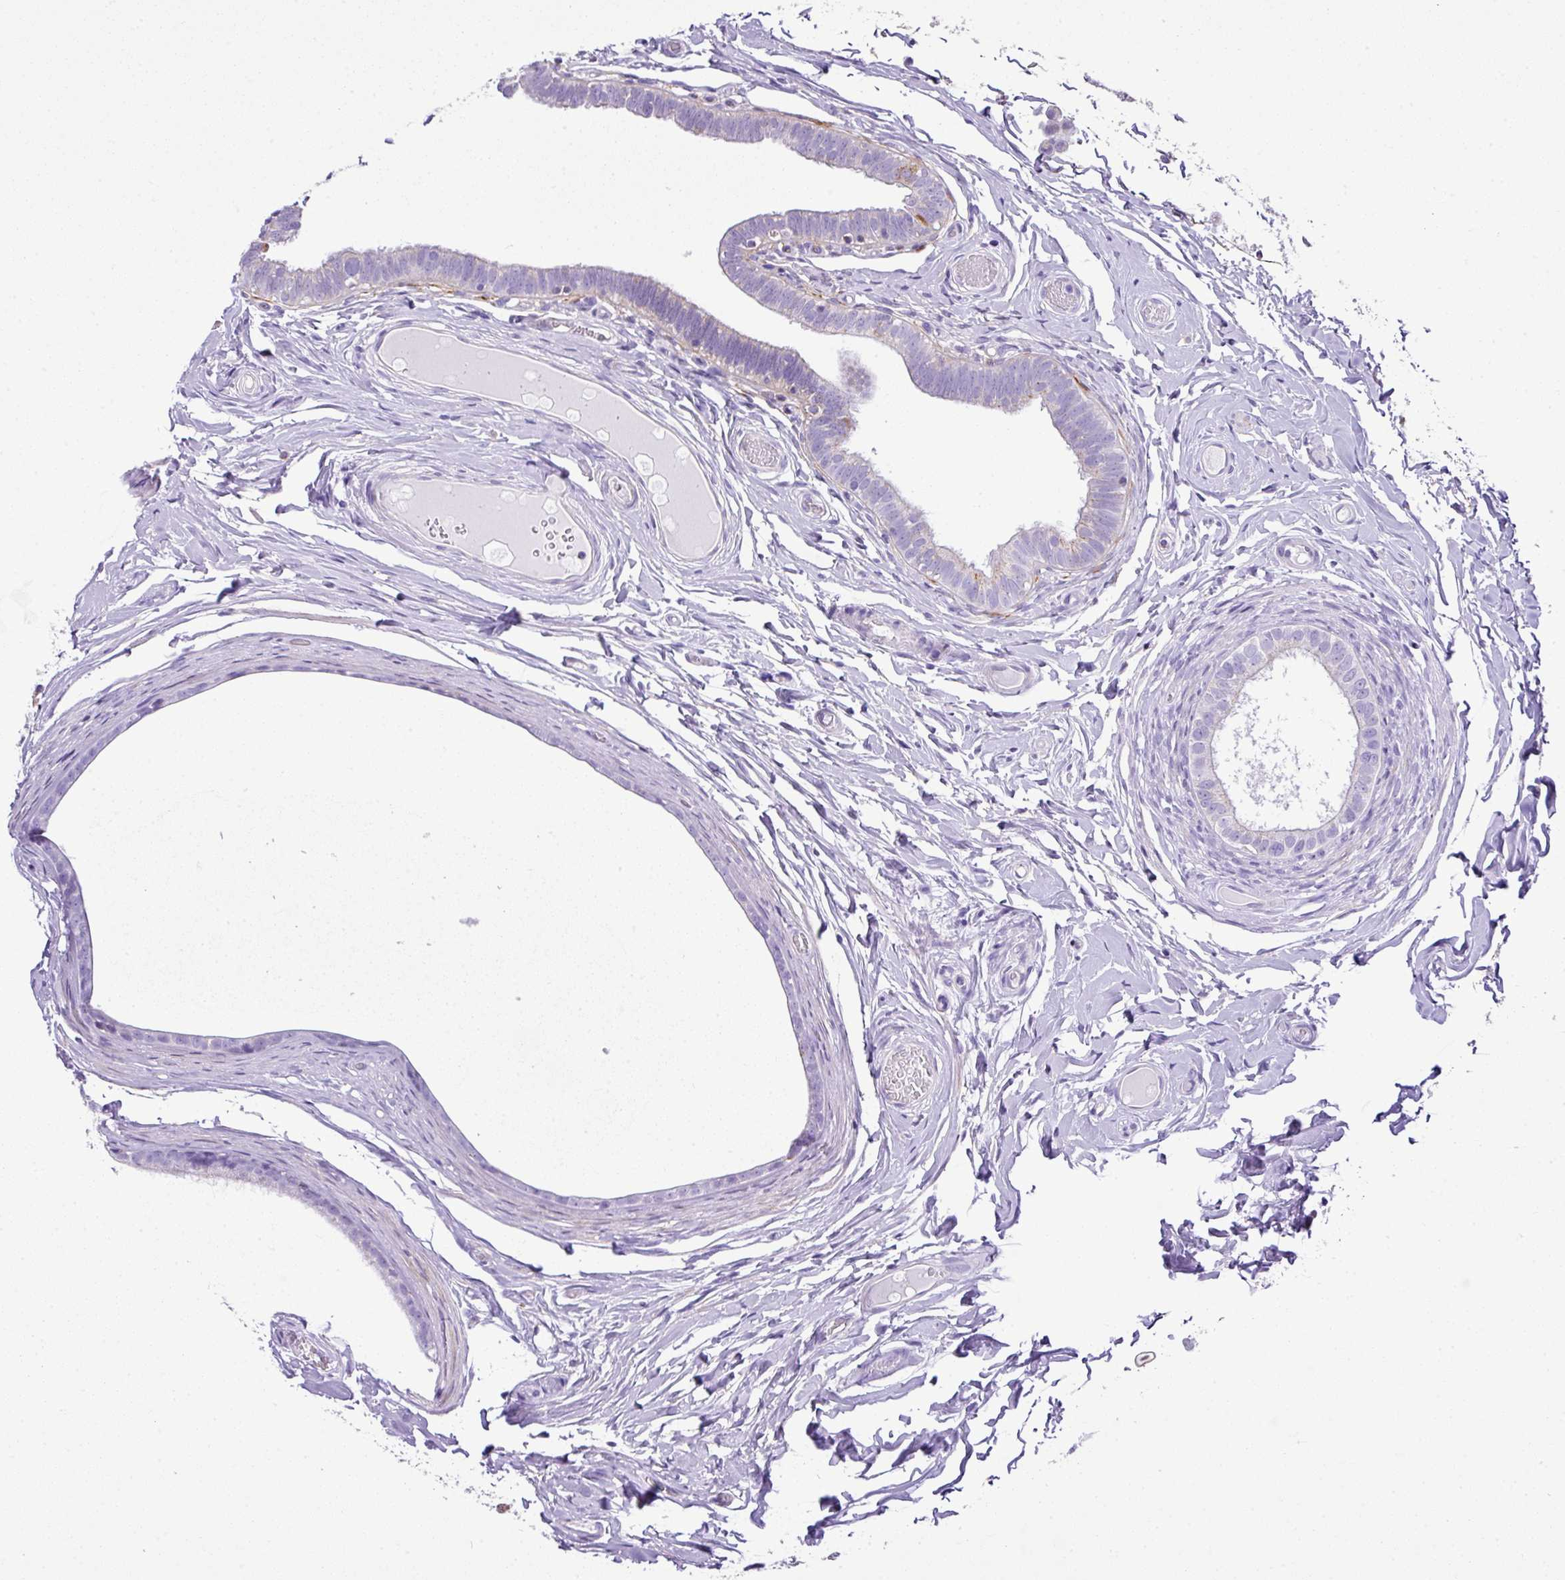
{"staining": {"intensity": "strong", "quantity": "25%-75%", "location": "cytoplasmic/membranous"}, "tissue": "epididymis", "cell_type": "Glandular cells", "image_type": "normal", "snomed": [{"axis": "morphology", "description": "Normal tissue, NOS"}, {"axis": "morphology", "description": "Carcinoma, Embryonal, NOS"}, {"axis": "topography", "description": "Testis"}, {"axis": "topography", "description": "Epididymis"}], "caption": "Immunohistochemistry of unremarkable epididymis demonstrates high levels of strong cytoplasmic/membranous expression in approximately 25%-75% of glandular cells.", "gene": "PGAP4", "patient": {"sex": "male", "age": 36}}